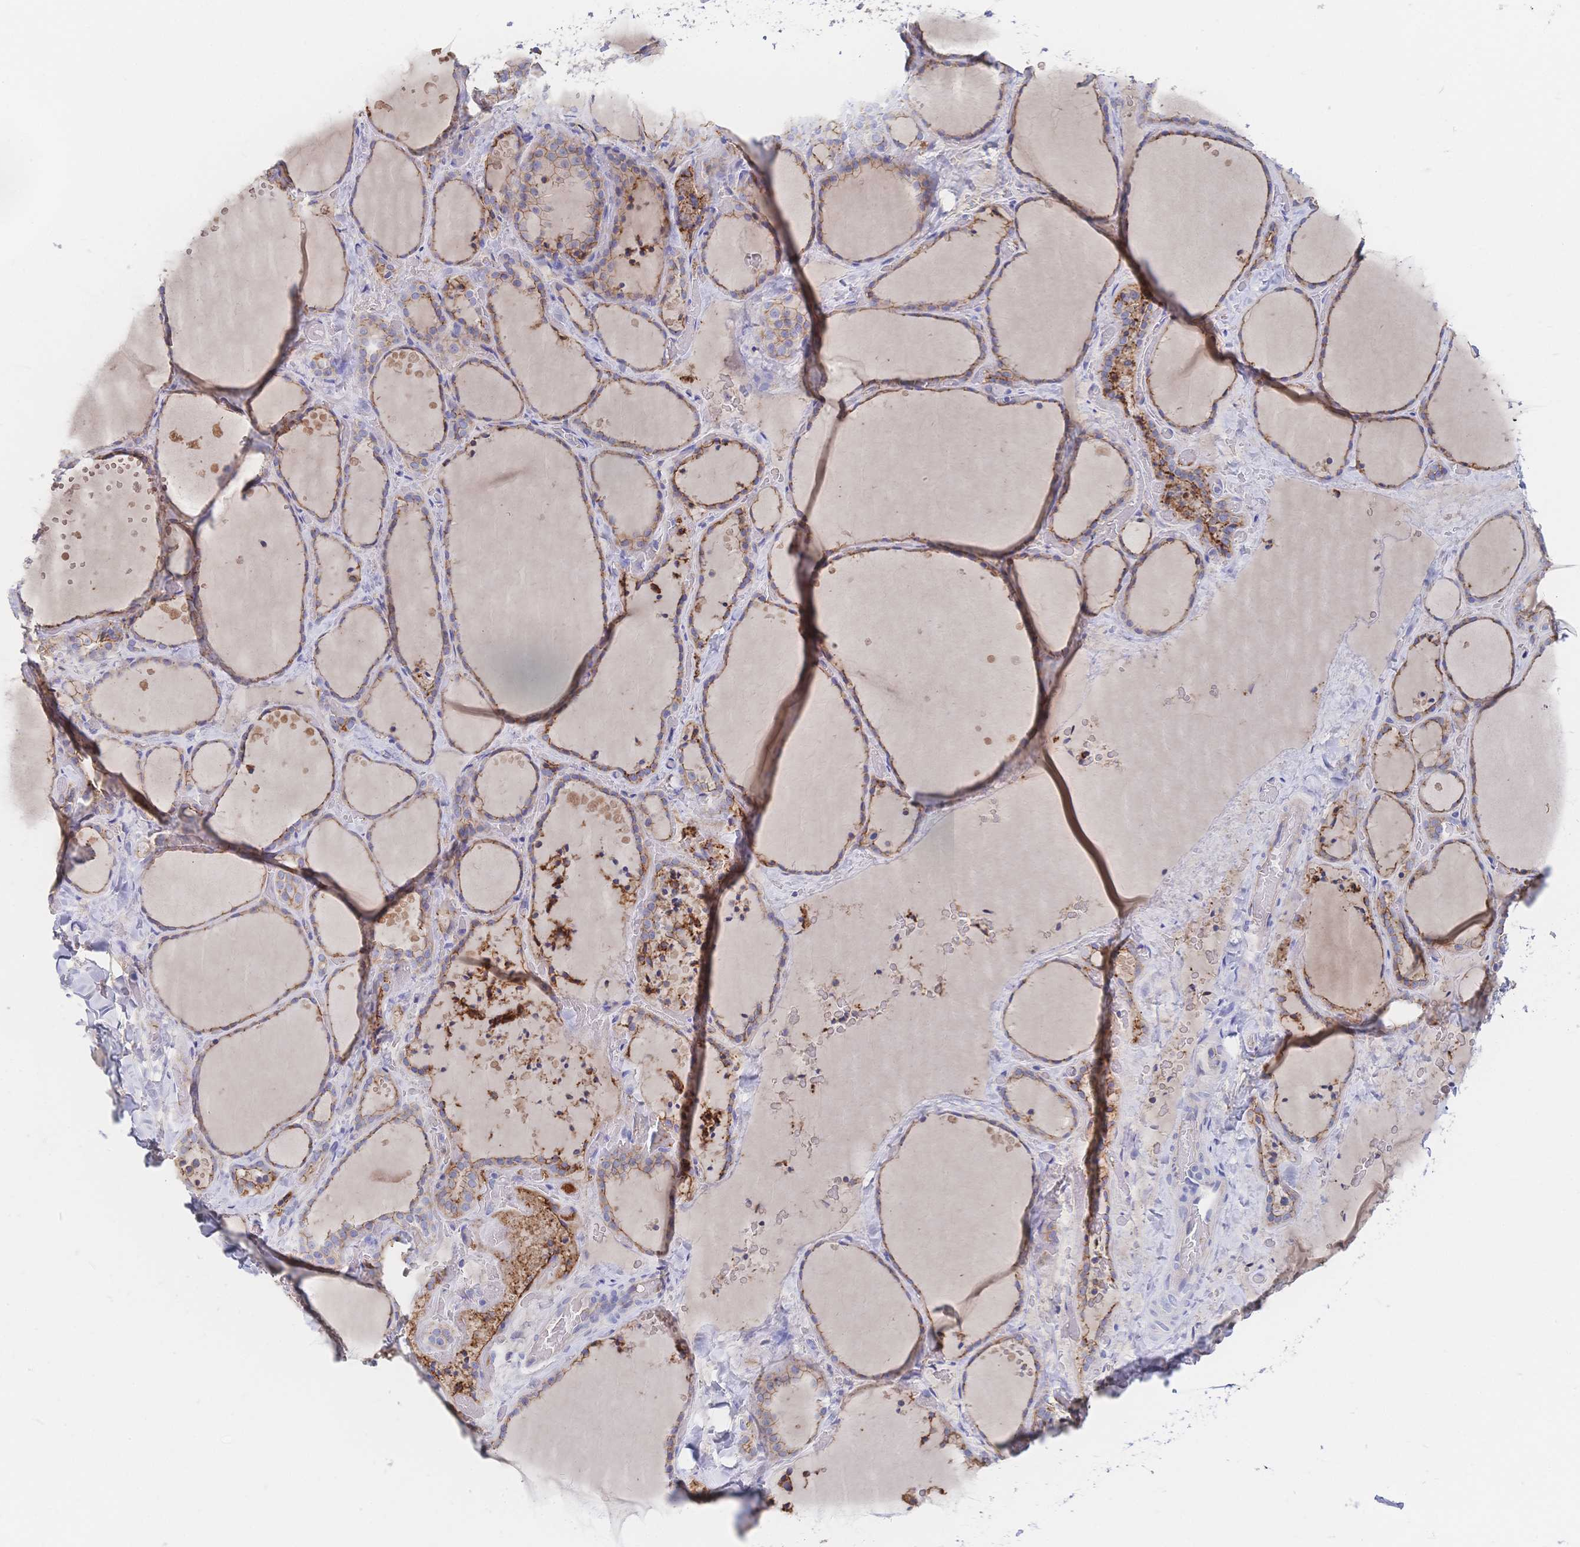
{"staining": {"intensity": "moderate", "quantity": "25%-75%", "location": "cytoplasmic/membranous"}, "tissue": "thyroid gland", "cell_type": "Glandular cells", "image_type": "normal", "snomed": [{"axis": "morphology", "description": "Normal tissue, NOS"}, {"axis": "topography", "description": "Thyroid gland"}], "caption": "Unremarkable thyroid gland was stained to show a protein in brown. There is medium levels of moderate cytoplasmic/membranous positivity in approximately 25%-75% of glandular cells.", "gene": "F11R", "patient": {"sex": "female", "age": 36}}